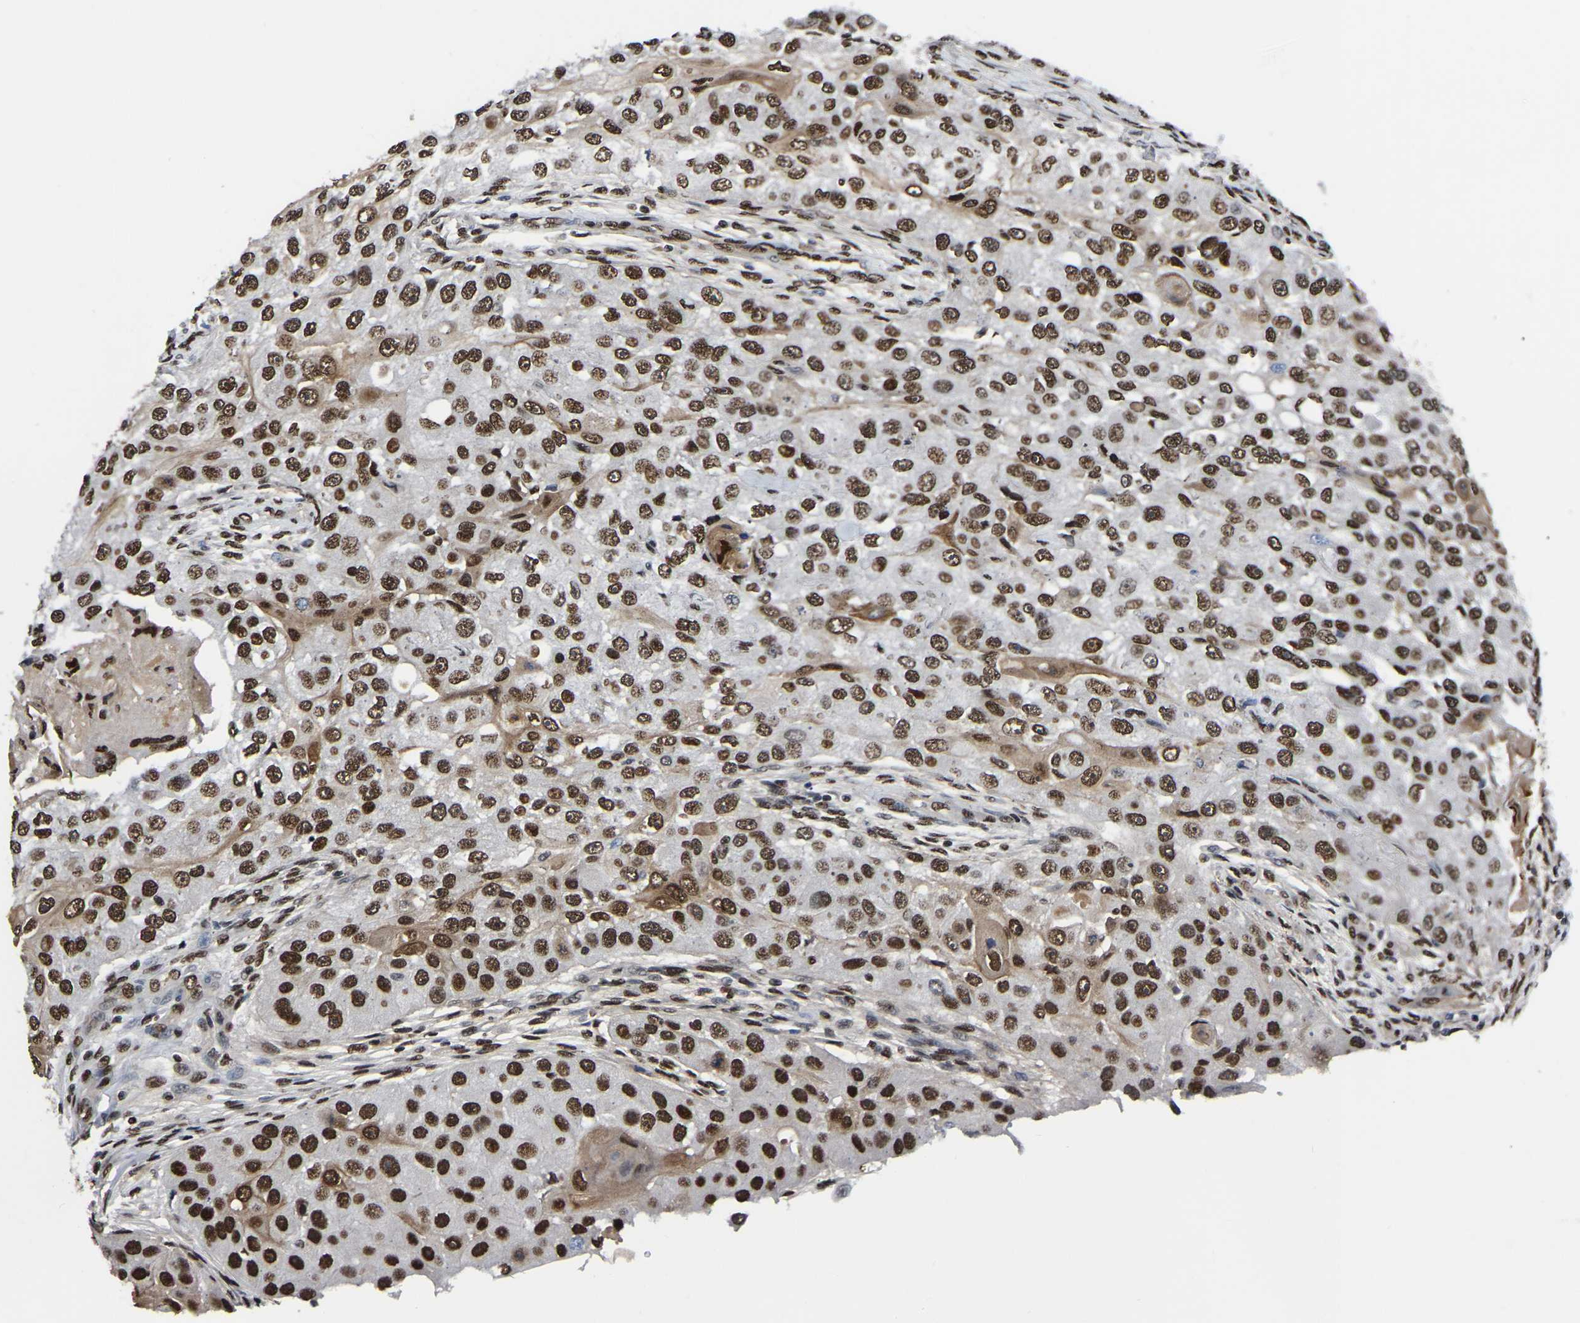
{"staining": {"intensity": "strong", "quantity": ">75%", "location": "nuclear"}, "tissue": "head and neck cancer", "cell_type": "Tumor cells", "image_type": "cancer", "snomed": [{"axis": "morphology", "description": "Normal tissue, NOS"}, {"axis": "morphology", "description": "Squamous cell carcinoma, NOS"}, {"axis": "topography", "description": "Skeletal muscle"}, {"axis": "topography", "description": "Head-Neck"}], "caption": "Immunohistochemistry histopathology image of neoplastic tissue: human head and neck squamous cell carcinoma stained using immunohistochemistry shows high levels of strong protein expression localized specifically in the nuclear of tumor cells, appearing as a nuclear brown color.", "gene": "TRIM35", "patient": {"sex": "male", "age": 51}}